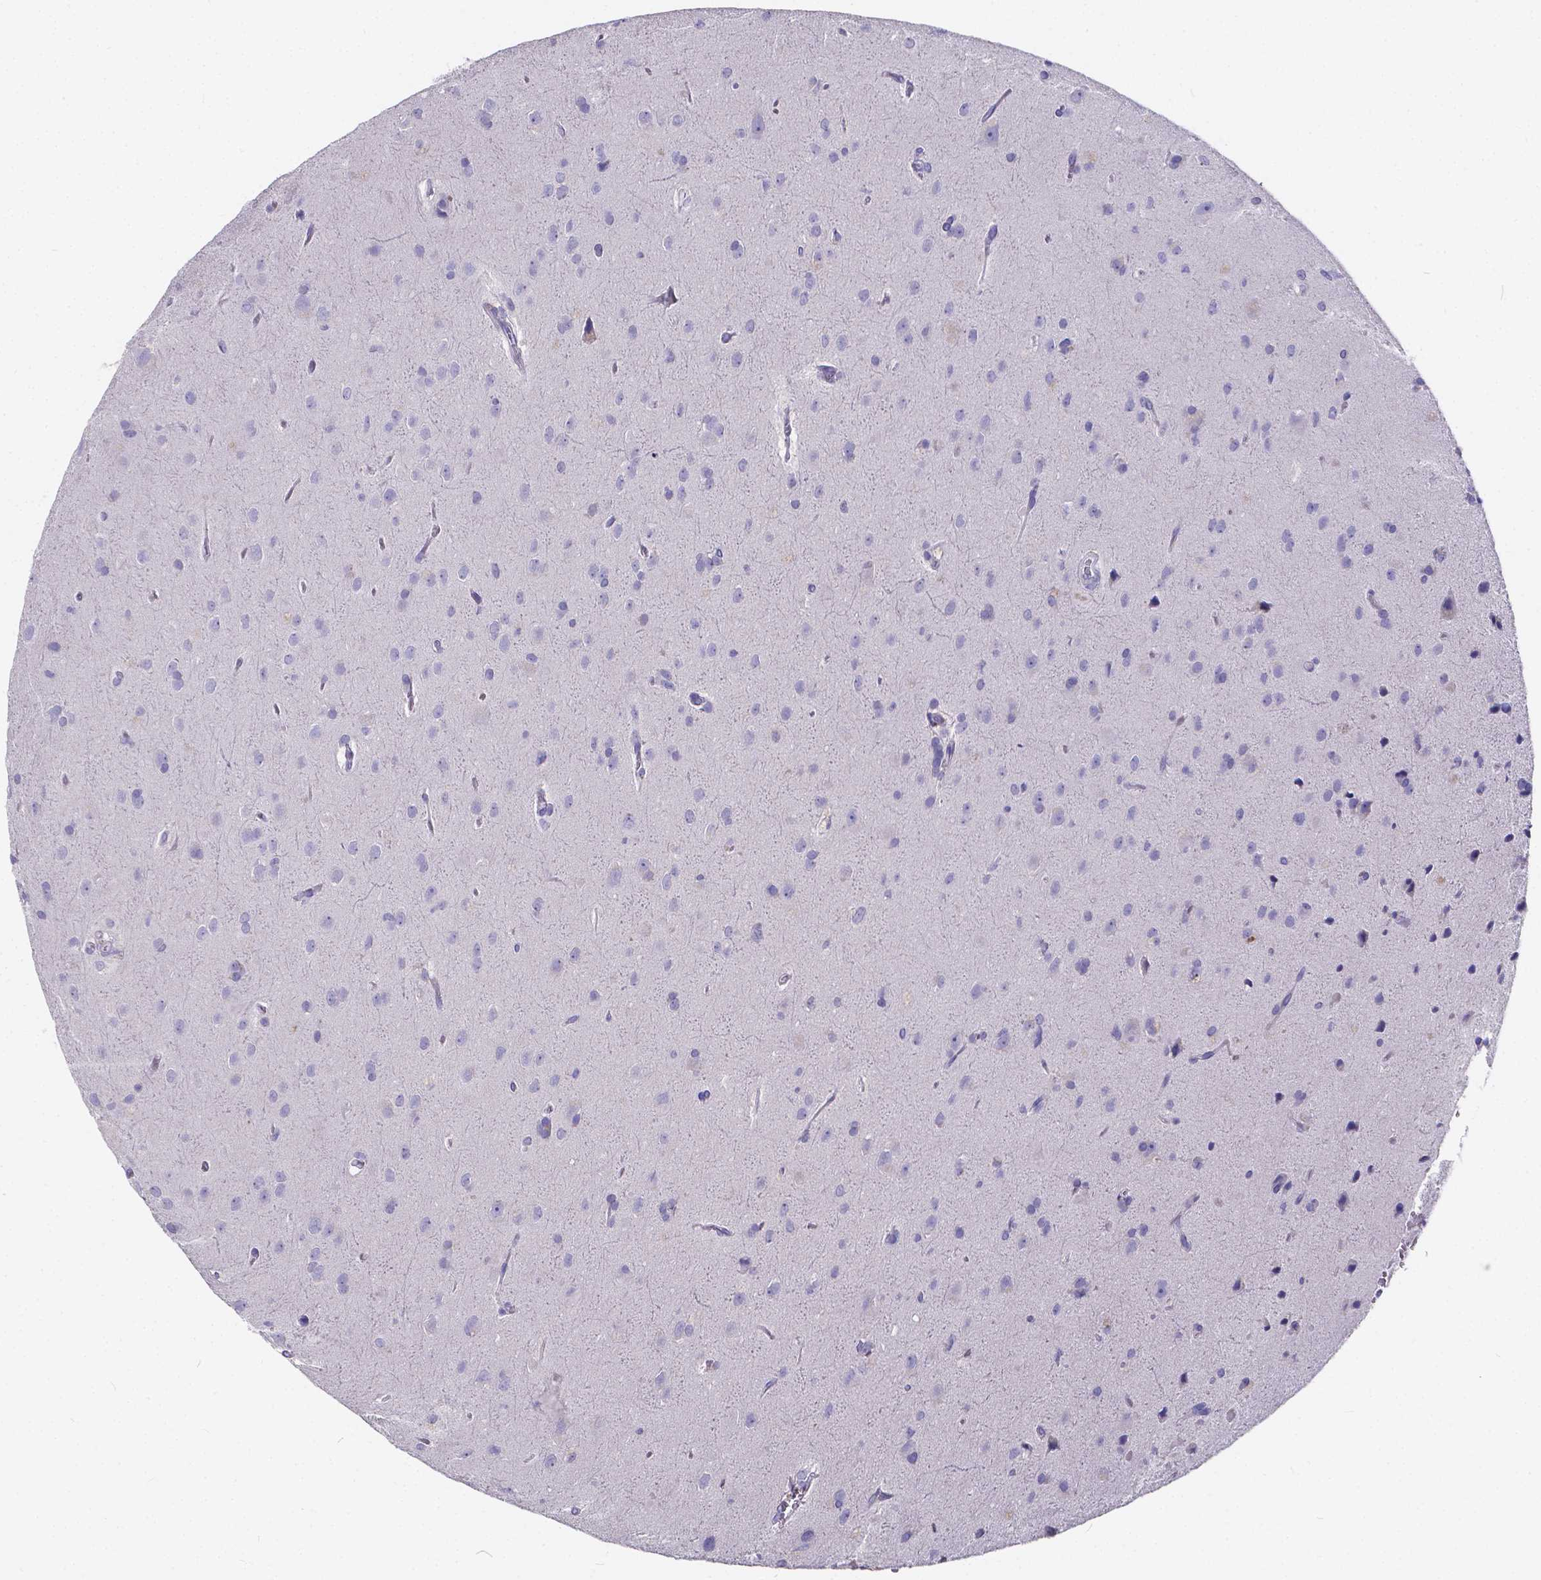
{"staining": {"intensity": "weak", "quantity": "<25%", "location": "cytoplasmic/membranous"}, "tissue": "glioma", "cell_type": "Tumor cells", "image_type": "cancer", "snomed": [{"axis": "morphology", "description": "Glioma, malignant, Low grade"}, {"axis": "topography", "description": "Brain"}], "caption": "This is a histopathology image of IHC staining of malignant low-grade glioma, which shows no staining in tumor cells. The staining was performed using DAB (3,3'-diaminobenzidine) to visualize the protein expression in brown, while the nuclei were stained in blue with hematoxylin (Magnification: 20x).", "gene": "SPEF2", "patient": {"sex": "male", "age": 58}}